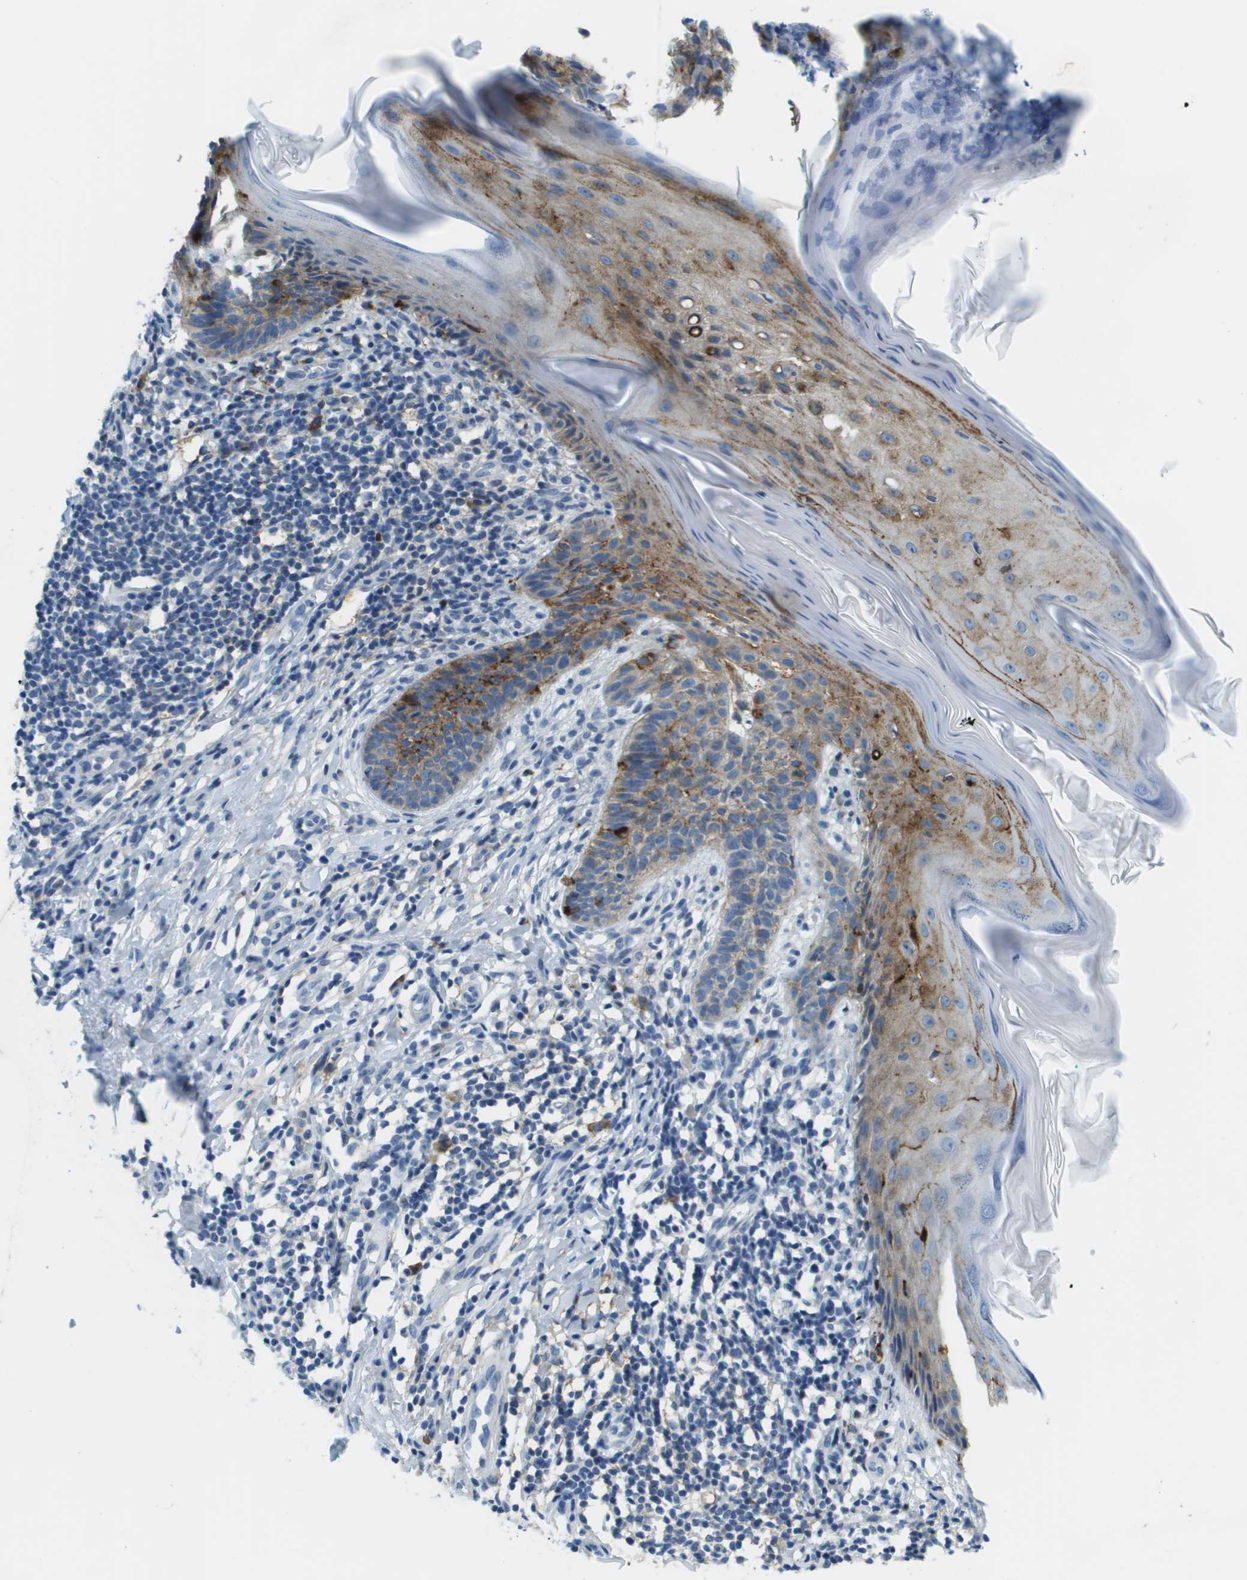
{"staining": {"intensity": "moderate", "quantity": ">75%", "location": "cytoplasmic/membranous"}, "tissue": "skin cancer", "cell_type": "Tumor cells", "image_type": "cancer", "snomed": [{"axis": "morphology", "description": "Basal cell carcinoma"}, {"axis": "topography", "description": "Skin"}], "caption": "Skin cancer (basal cell carcinoma) stained with a brown dye shows moderate cytoplasmic/membranous positive positivity in approximately >75% of tumor cells.", "gene": "SDC1", "patient": {"sex": "male", "age": 60}}